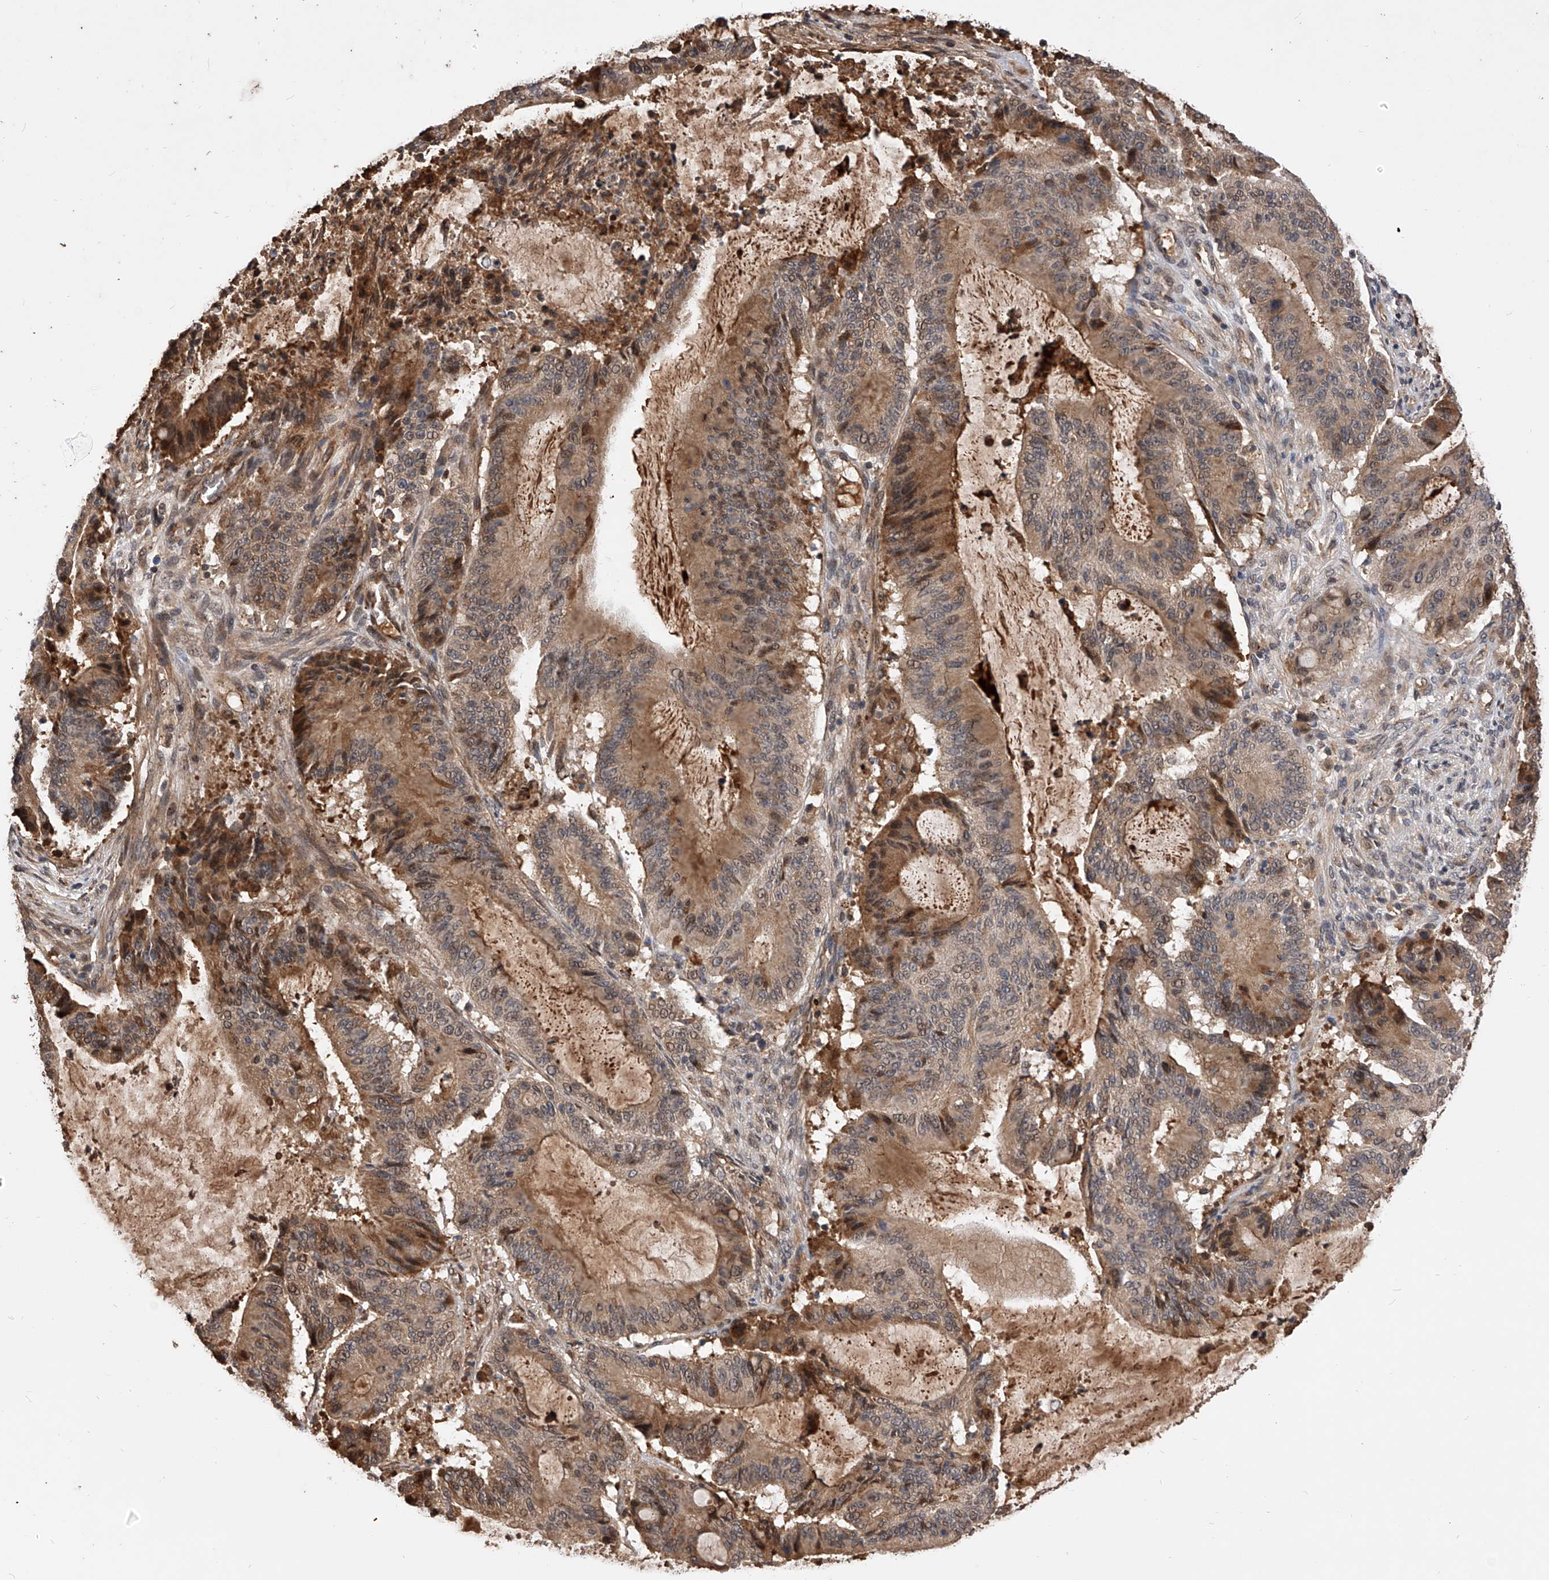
{"staining": {"intensity": "moderate", "quantity": ">75%", "location": "cytoplasmic/membranous"}, "tissue": "liver cancer", "cell_type": "Tumor cells", "image_type": "cancer", "snomed": [{"axis": "morphology", "description": "Normal tissue, NOS"}, {"axis": "morphology", "description": "Cholangiocarcinoma"}, {"axis": "topography", "description": "Liver"}, {"axis": "topography", "description": "Peripheral nerve tissue"}], "caption": "This photomicrograph shows immunohistochemistry staining of human cholangiocarcinoma (liver), with medium moderate cytoplasmic/membranous positivity in about >75% of tumor cells.", "gene": "CFAP410", "patient": {"sex": "female", "age": 73}}